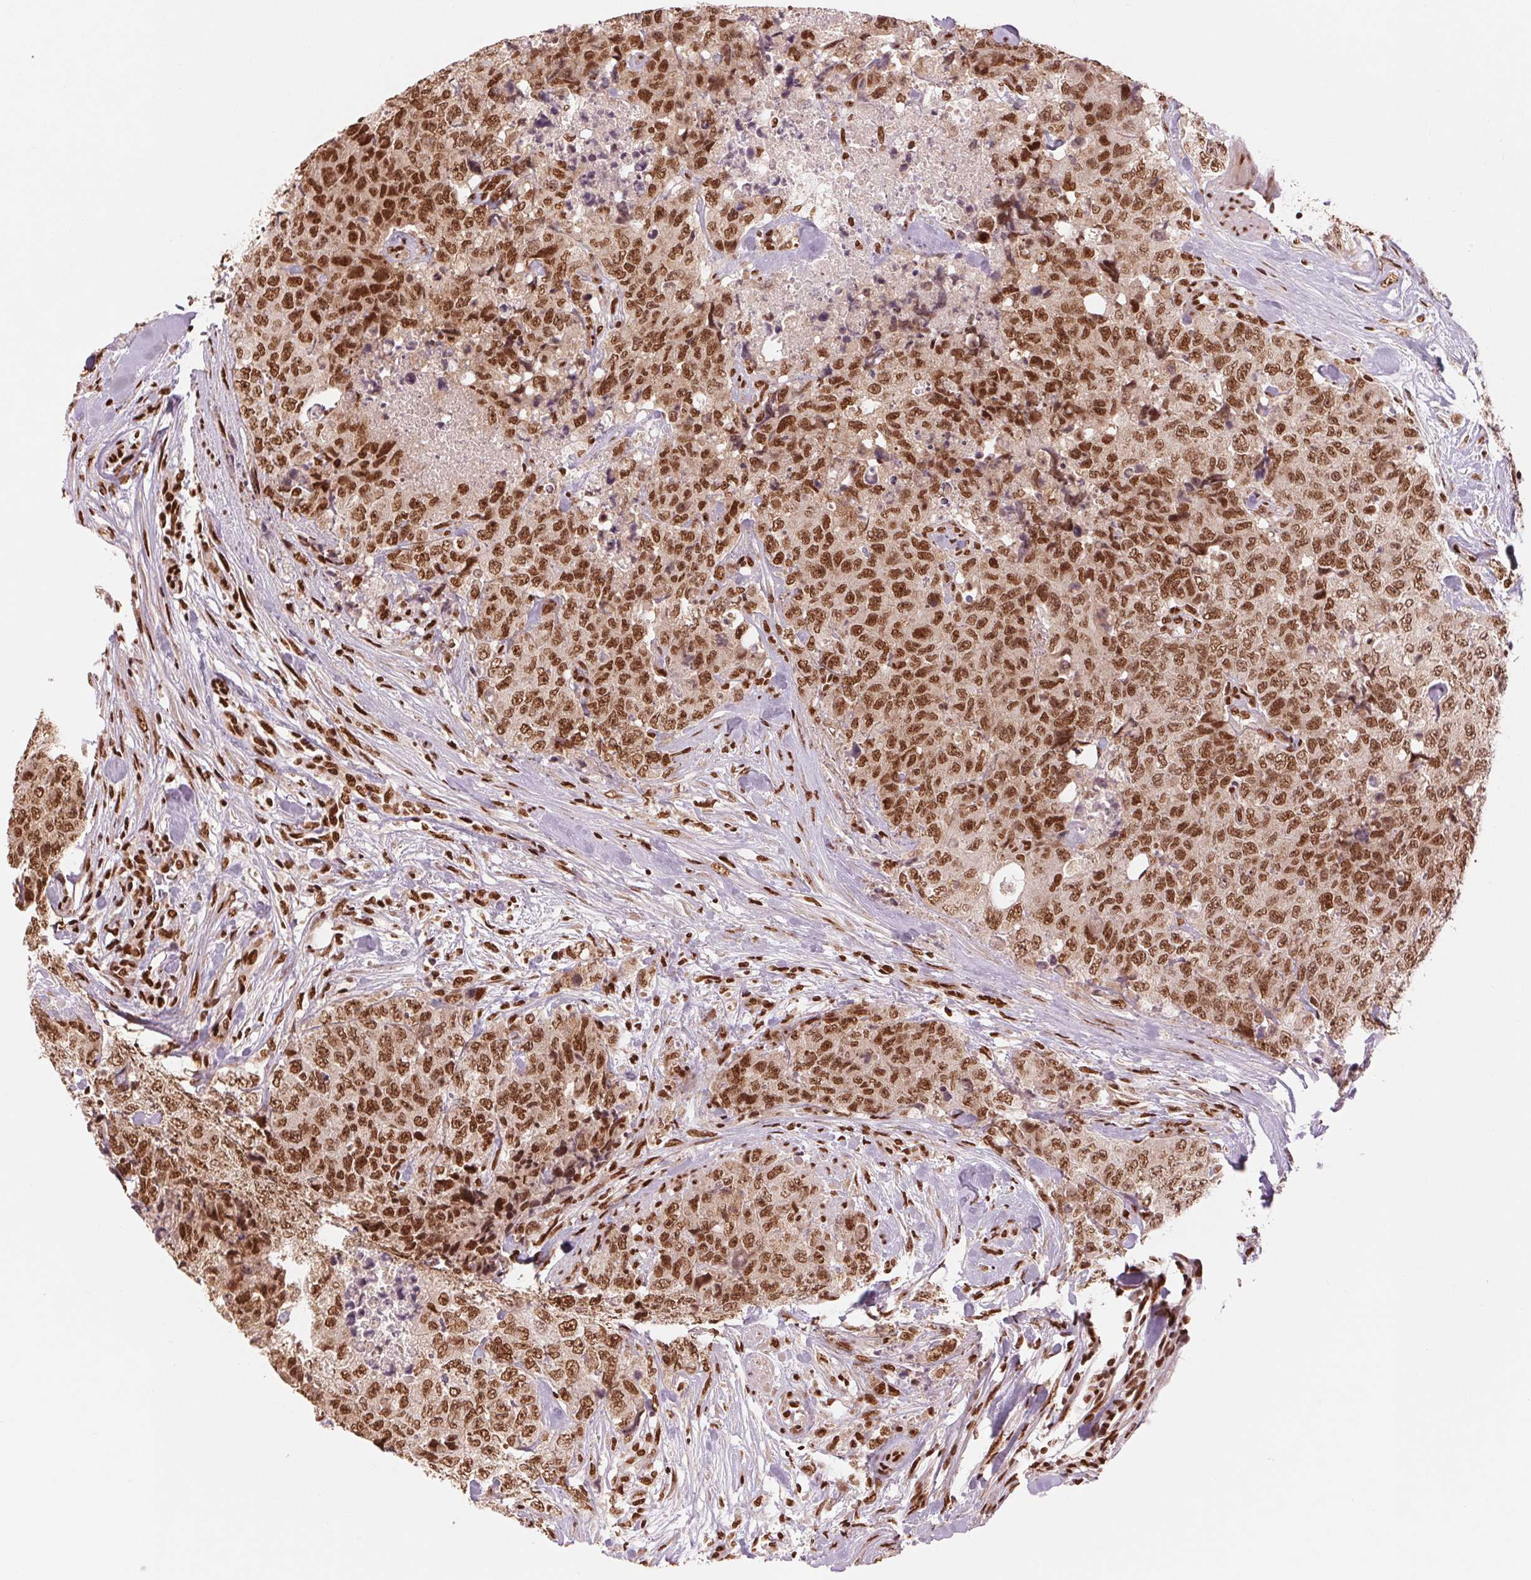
{"staining": {"intensity": "strong", "quantity": ">75%", "location": "nuclear"}, "tissue": "urothelial cancer", "cell_type": "Tumor cells", "image_type": "cancer", "snomed": [{"axis": "morphology", "description": "Urothelial carcinoma, High grade"}, {"axis": "topography", "description": "Urinary bladder"}], "caption": "Human urothelial cancer stained for a protein (brown) reveals strong nuclear positive expression in about >75% of tumor cells.", "gene": "TTLL9", "patient": {"sex": "female", "age": 78}}